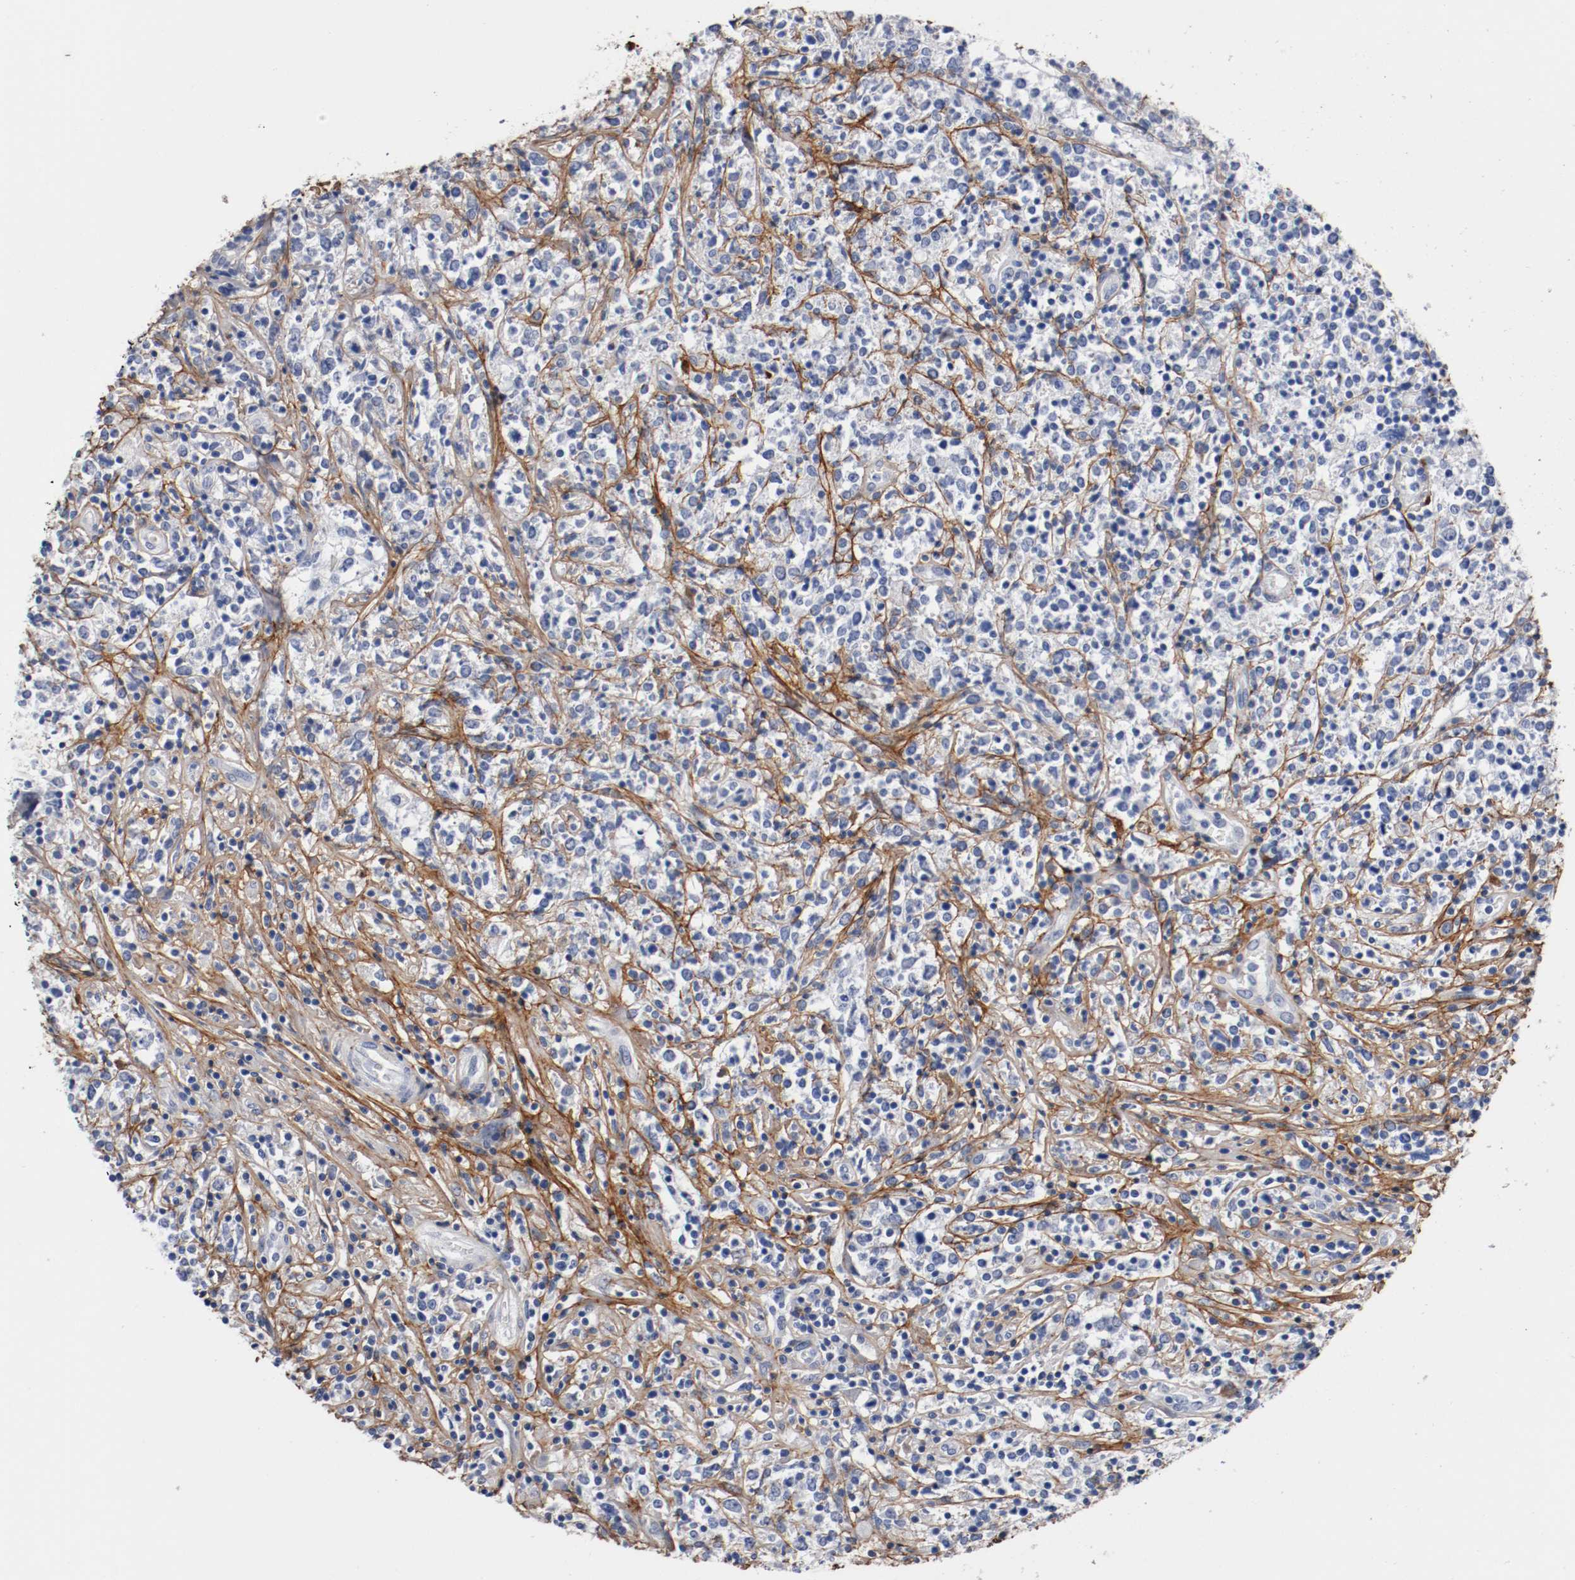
{"staining": {"intensity": "negative", "quantity": "none", "location": "none"}, "tissue": "lymphoma", "cell_type": "Tumor cells", "image_type": "cancer", "snomed": [{"axis": "morphology", "description": "Malignant lymphoma, non-Hodgkin's type, High grade"}, {"axis": "topography", "description": "Lymph node"}], "caption": "Tumor cells show no significant protein expression in lymphoma.", "gene": "TNC", "patient": {"sex": "female", "age": 84}}